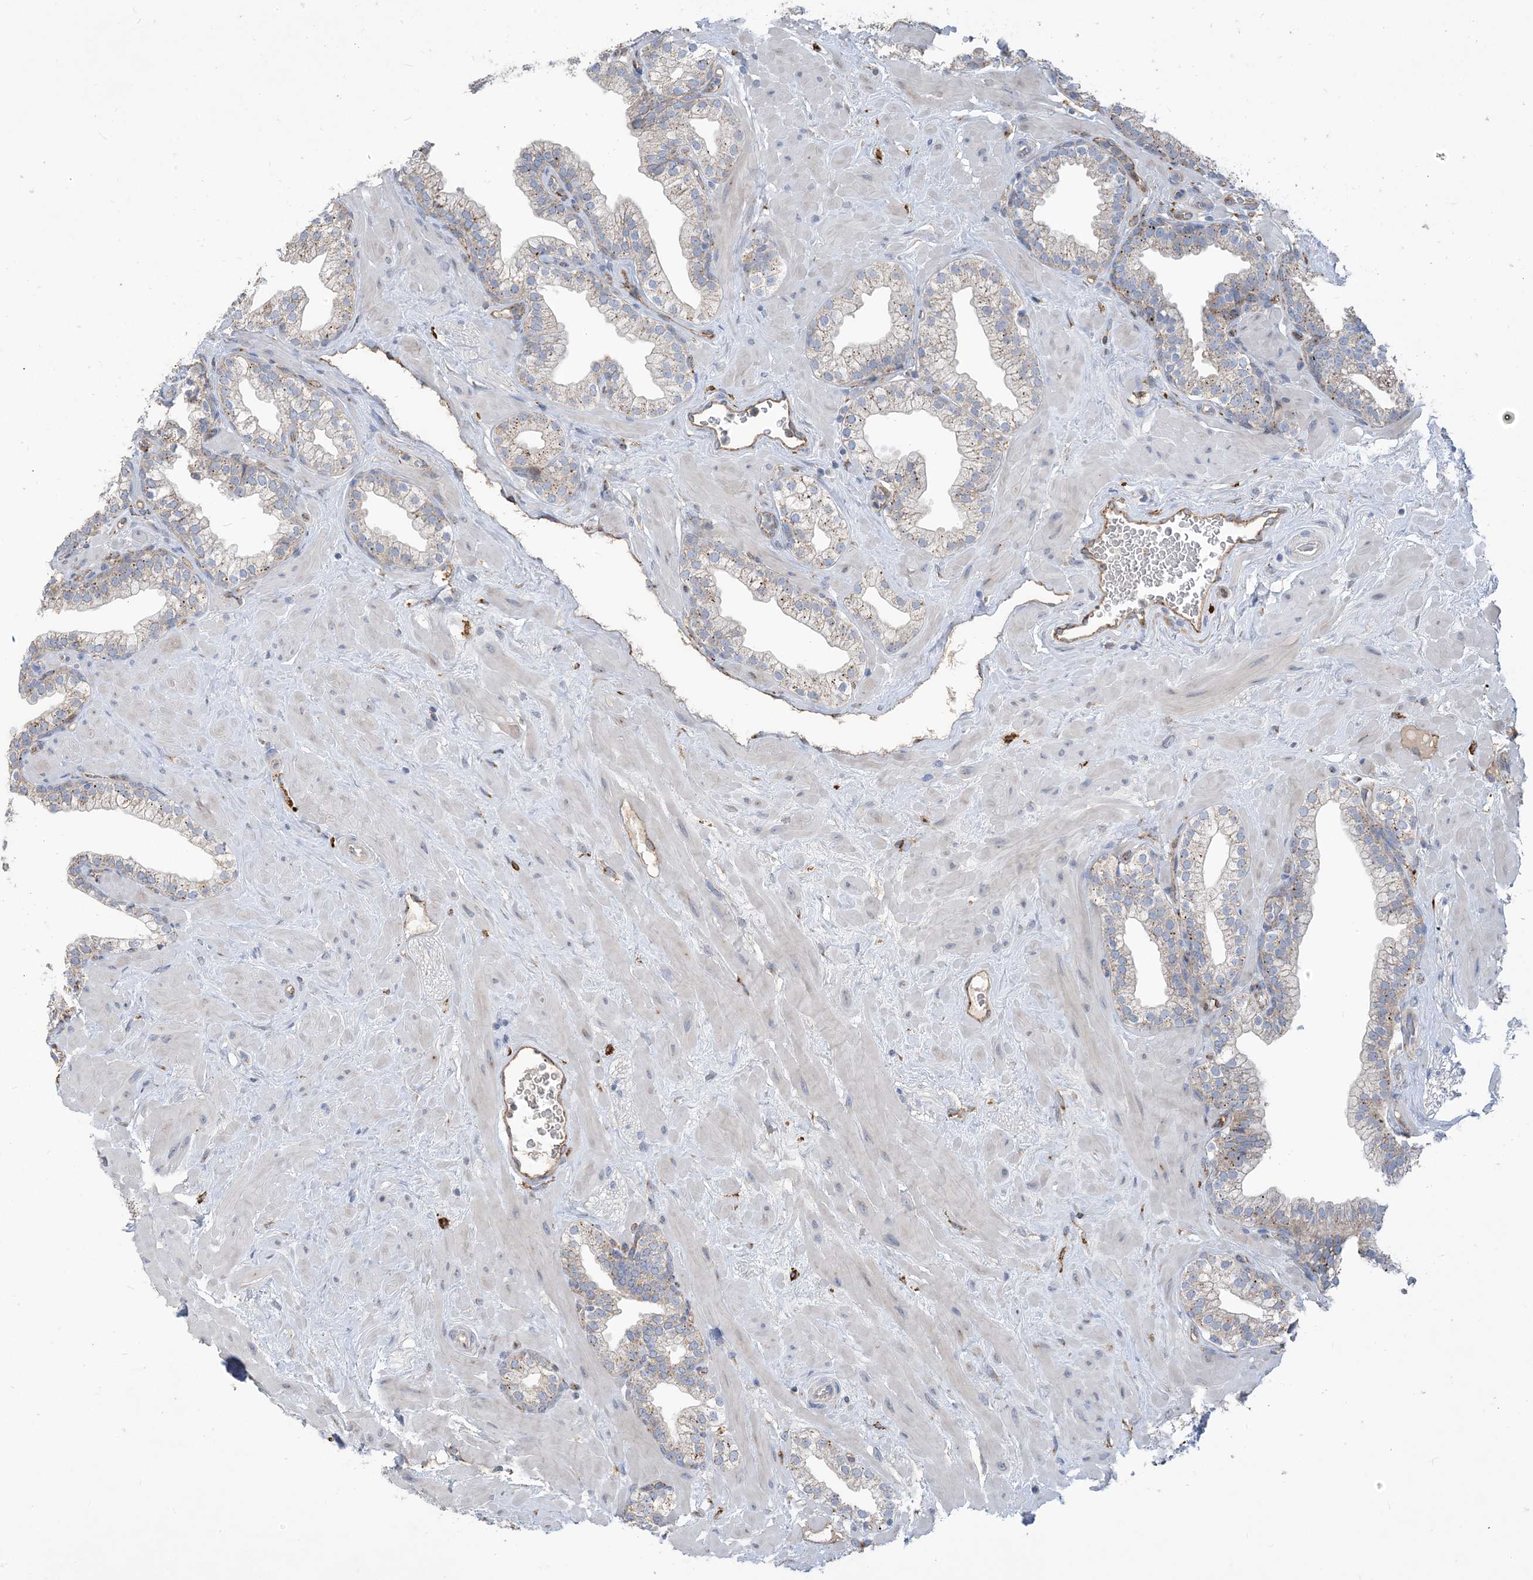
{"staining": {"intensity": "moderate", "quantity": "<25%", "location": "cytoplasmic/membranous"}, "tissue": "prostate", "cell_type": "Glandular cells", "image_type": "normal", "snomed": [{"axis": "morphology", "description": "Normal tissue, NOS"}, {"axis": "morphology", "description": "Urothelial carcinoma, Low grade"}, {"axis": "topography", "description": "Urinary bladder"}, {"axis": "topography", "description": "Prostate"}], "caption": "Brown immunohistochemical staining in normal human prostate demonstrates moderate cytoplasmic/membranous staining in approximately <25% of glandular cells. The staining was performed using DAB to visualize the protein expression in brown, while the nuclei were stained in blue with hematoxylin (Magnification: 20x).", "gene": "PEAR1", "patient": {"sex": "male", "age": 60}}